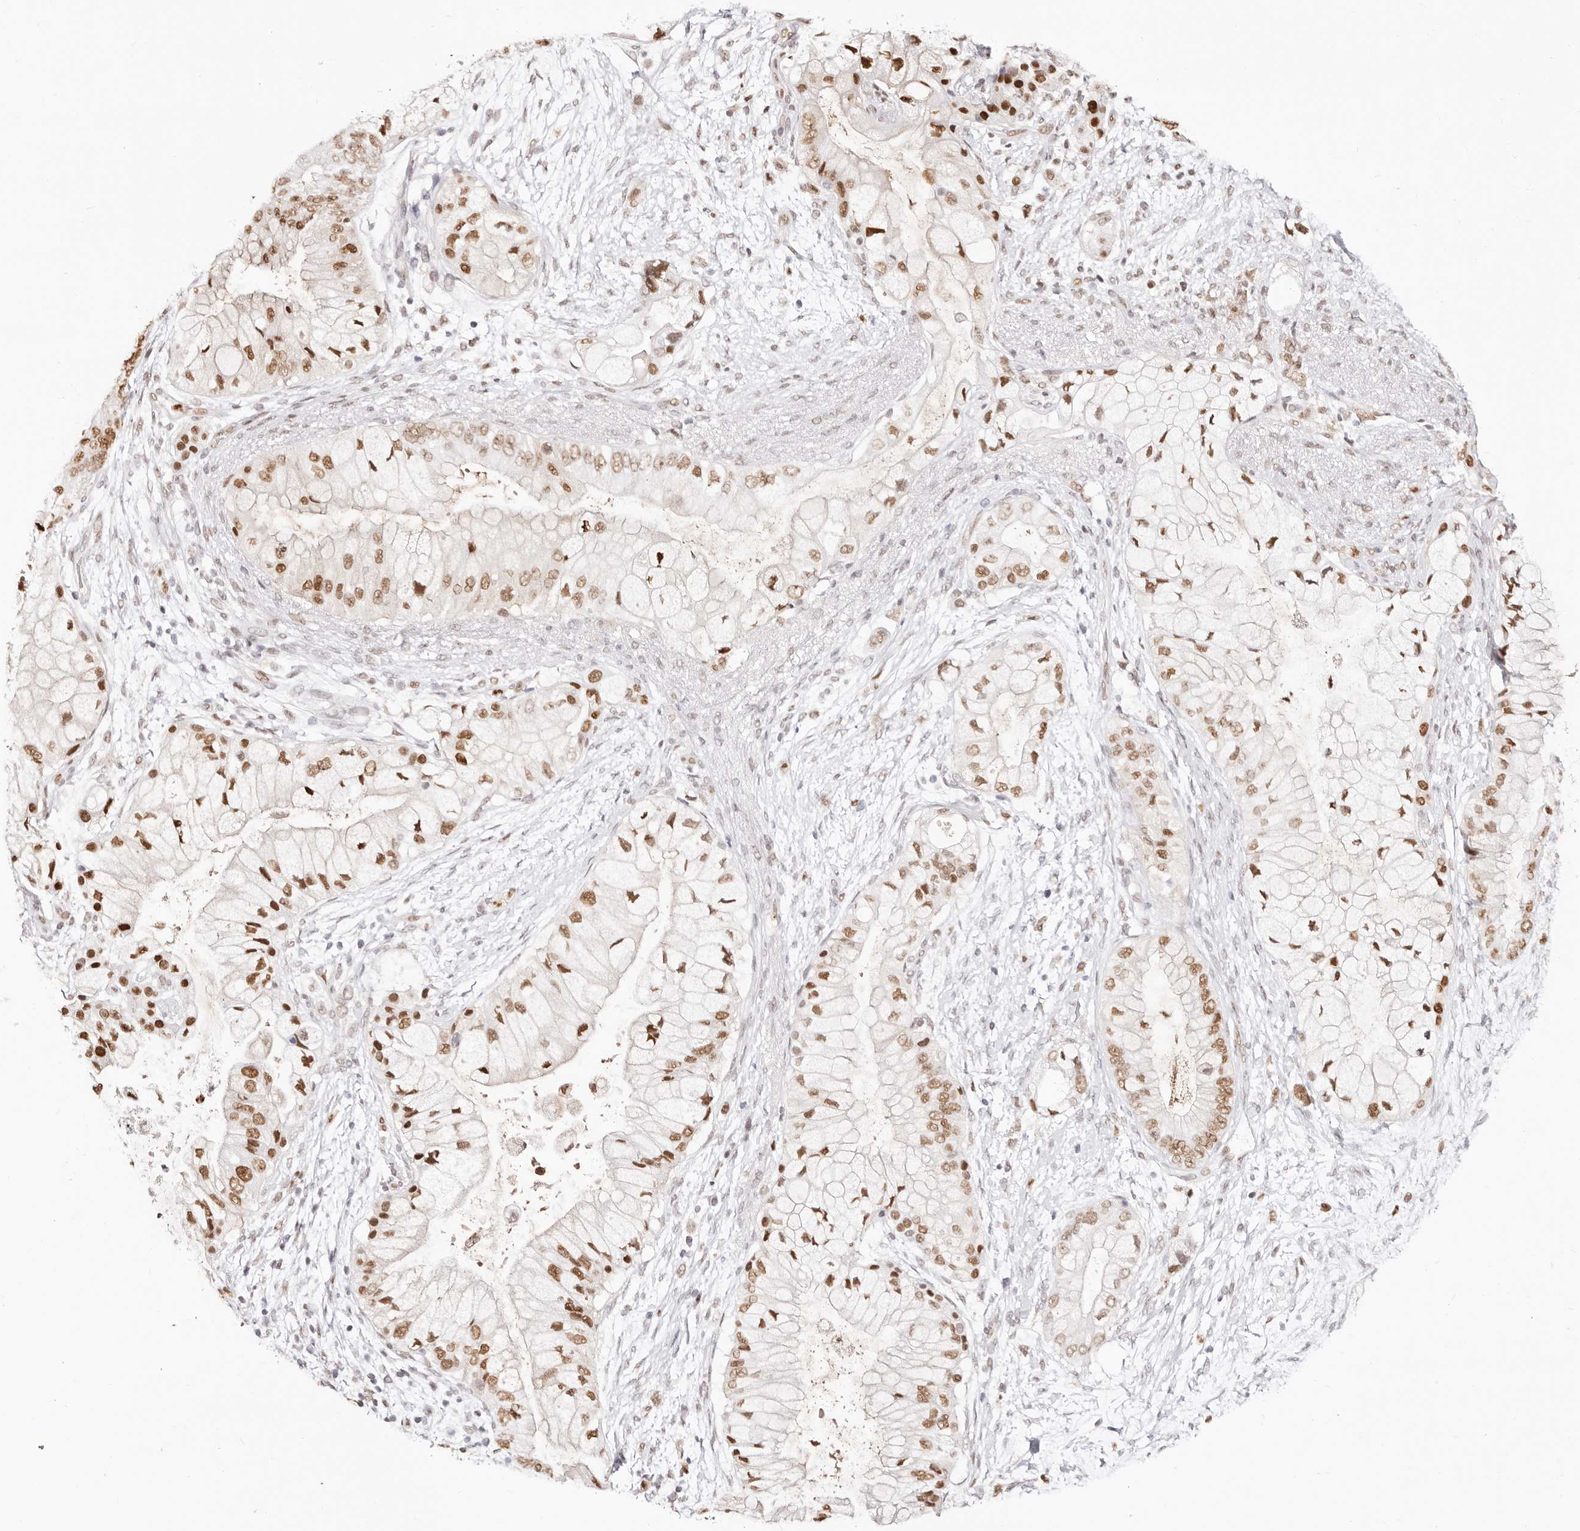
{"staining": {"intensity": "moderate", "quantity": ">75%", "location": "nuclear"}, "tissue": "pancreatic cancer", "cell_type": "Tumor cells", "image_type": "cancer", "snomed": [{"axis": "morphology", "description": "Adenocarcinoma, NOS"}, {"axis": "topography", "description": "Pancreas"}], "caption": "Pancreatic cancer tissue exhibits moderate nuclear staining in about >75% of tumor cells, visualized by immunohistochemistry. The protein is stained brown, and the nuclei are stained in blue (DAB IHC with brightfield microscopy, high magnification).", "gene": "TKT", "patient": {"sex": "male", "age": 53}}